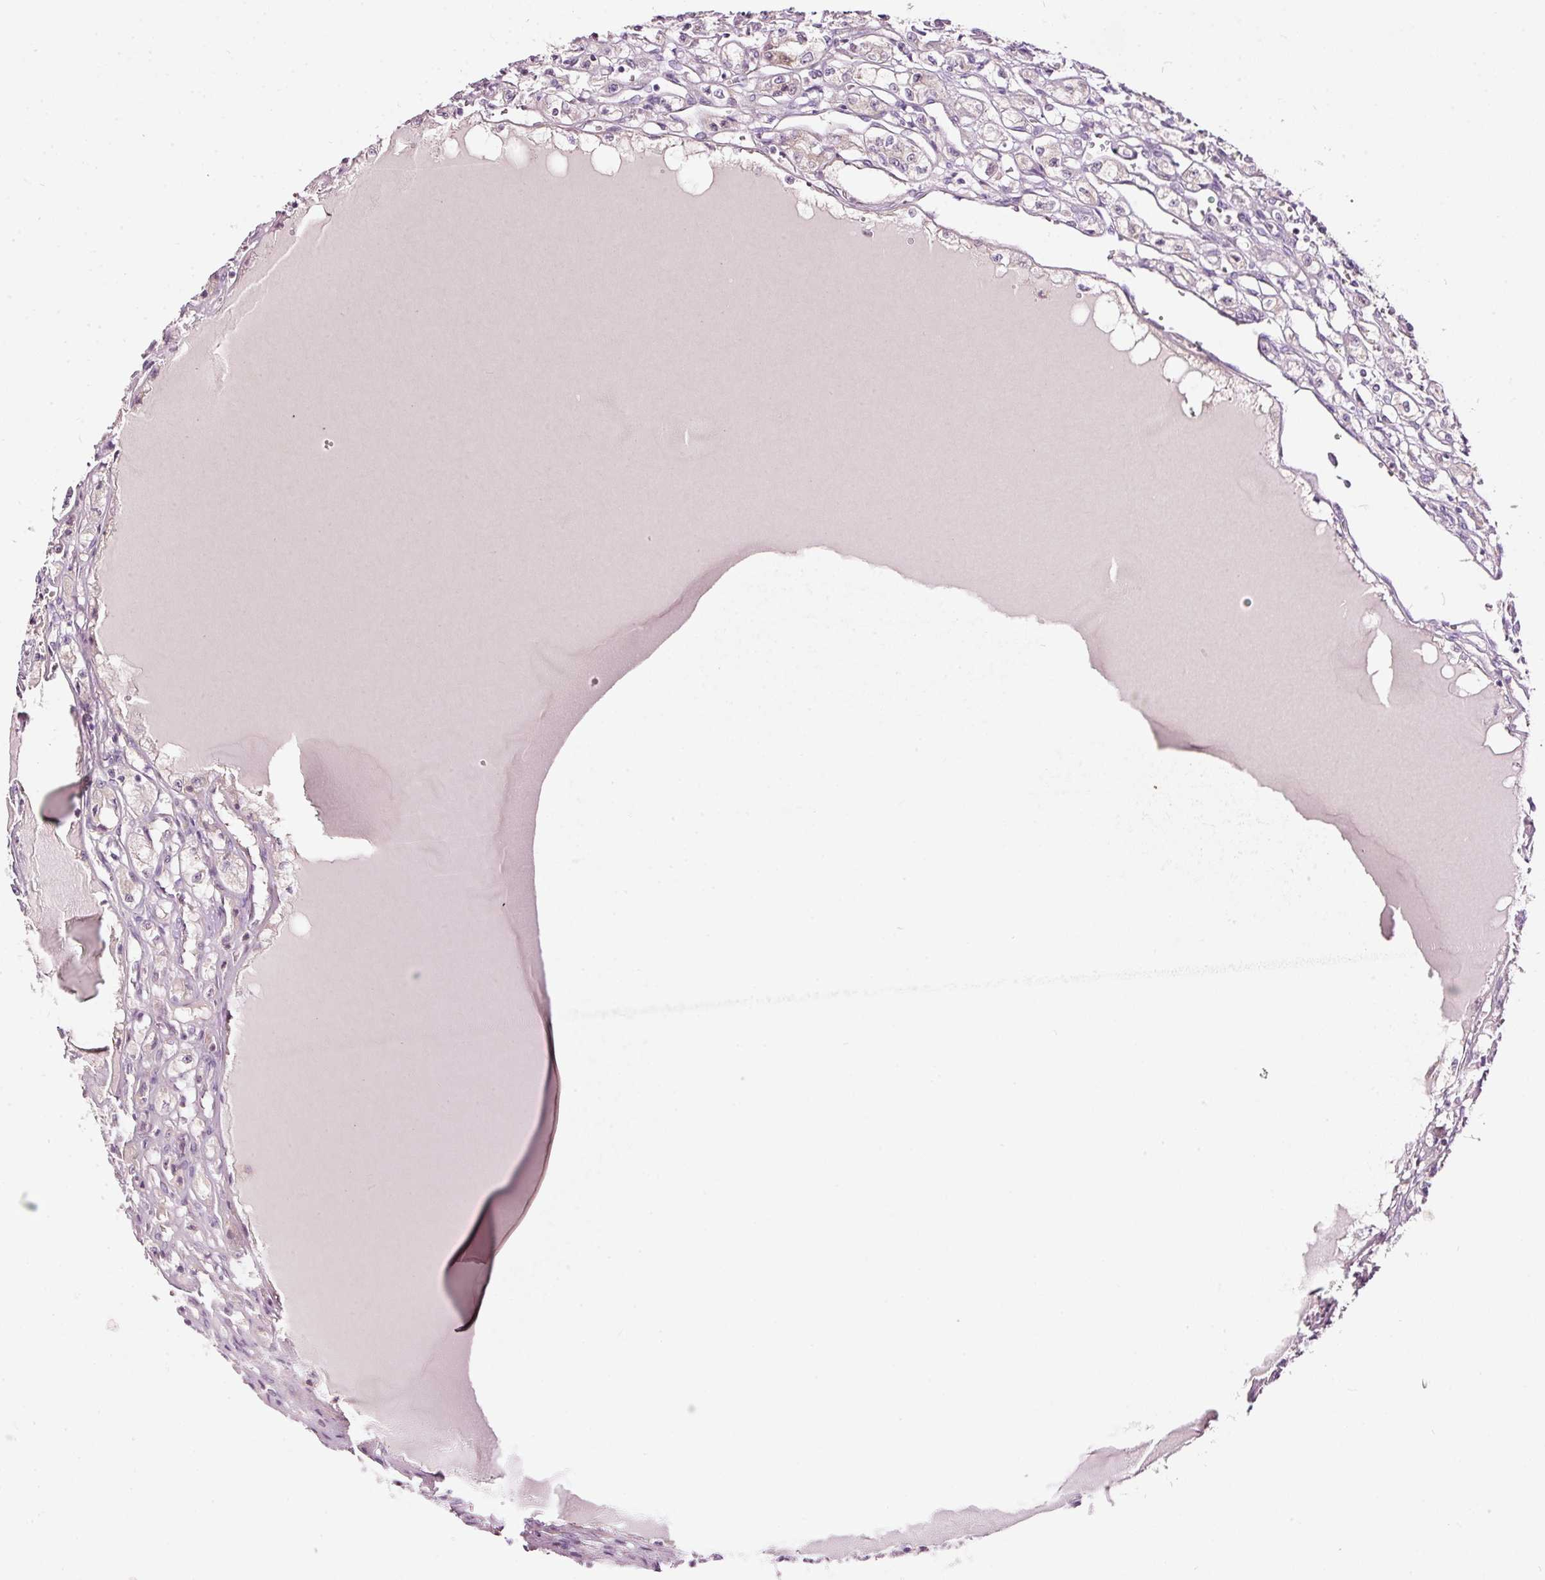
{"staining": {"intensity": "negative", "quantity": "none", "location": "none"}, "tissue": "renal cancer", "cell_type": "Tumor cells", "image_type": "cancer", "snomed": [{"axis": "morphology", "description": "Adenocarcinoma, NOS"}, {"axis": "topography", "description": "Kidney"}], "caption": "Renal cancer (adenocarcinoma) was stained to show a protein in brown. There is no significant positivity in tumor cells.", "gene": "RSPO2", "patient": {"sex": "male", "age": 56}}